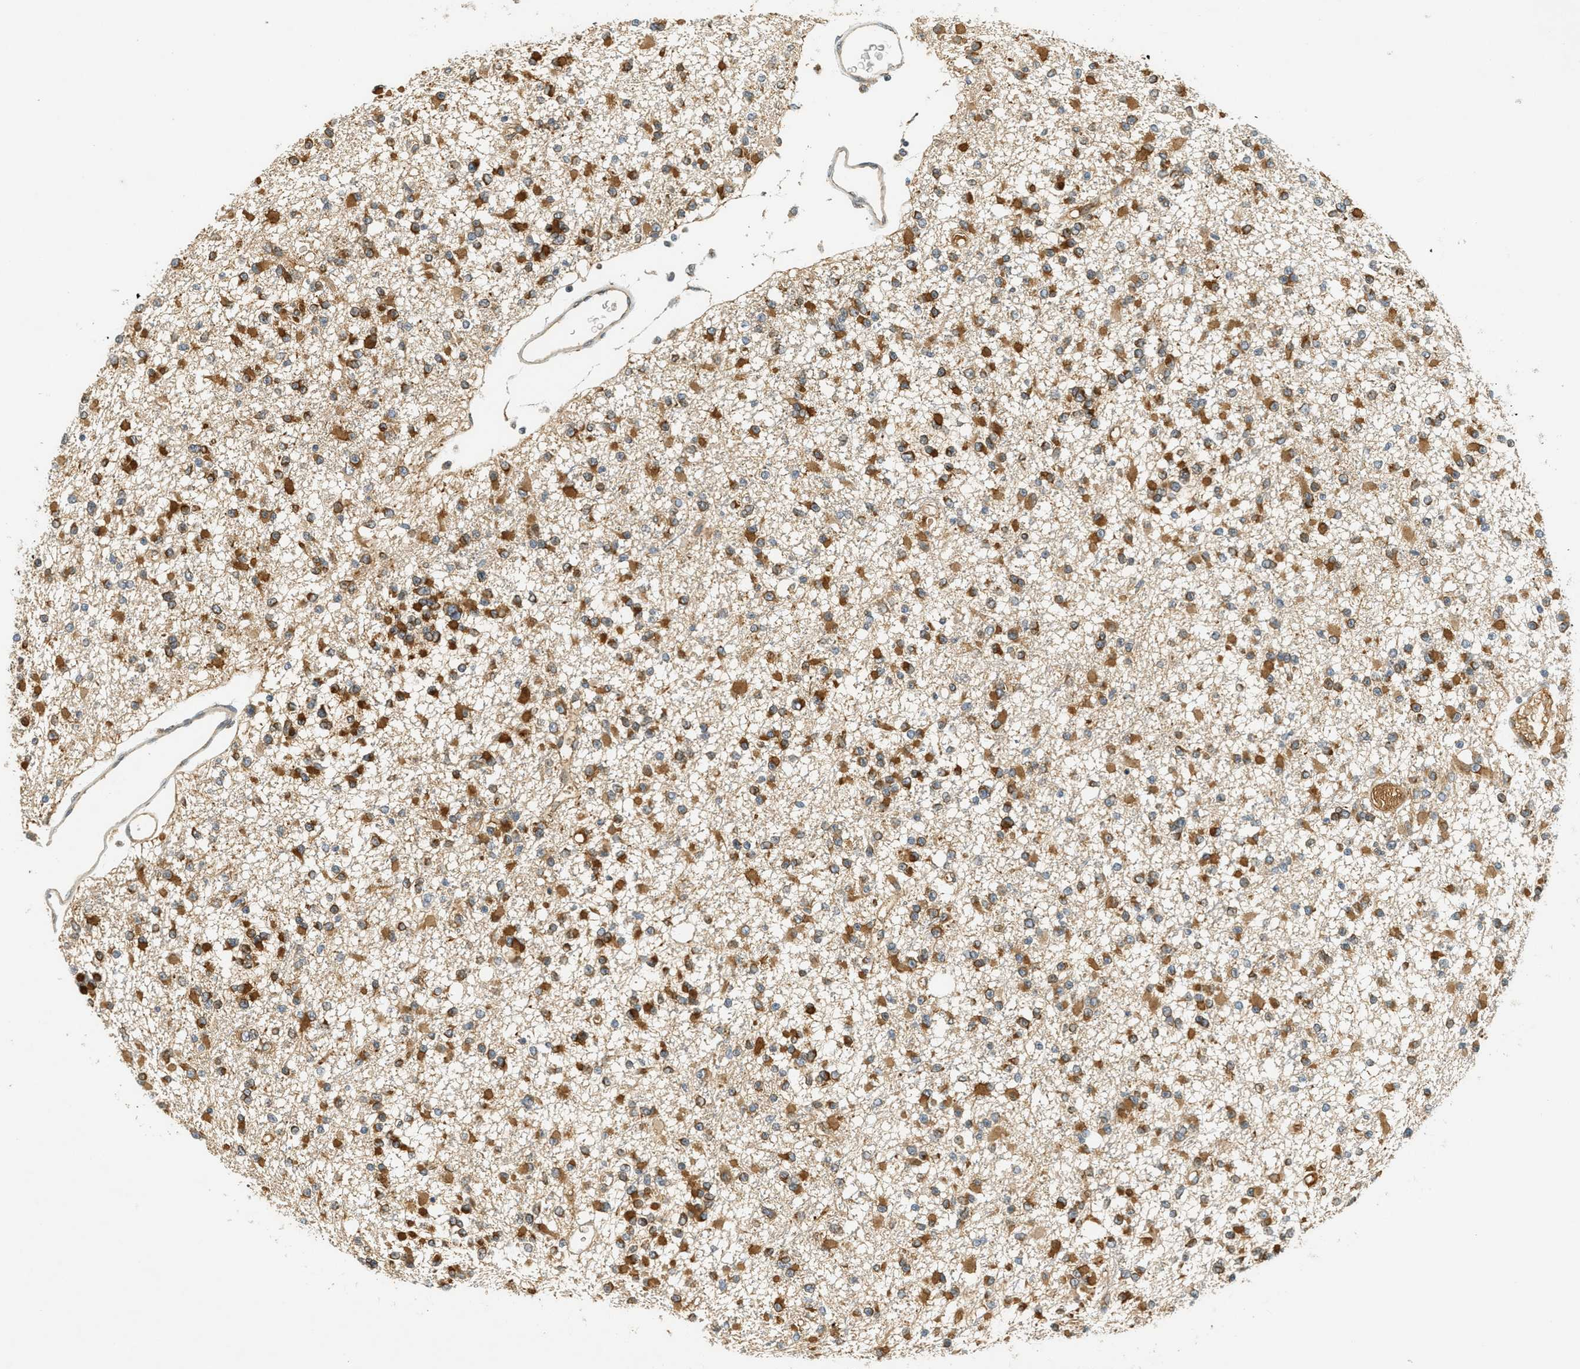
{"staining": {"intensity": "moderate", "quantity": ">75%", "location": "cytoplasmic/membranous"}, "tissue": "glioma", "cell_type": "Tumor cells", "image_type": "cancer", "snomed": [{"axis": "morphology", "description": "Glioma, malignant, Low grade"}, {"axis": "topography", "description": "Brain"}], "caption": "Human glioma stained for a protein (brown) shows moderate cytoplasmic/membranous positive expression in approximately >75% of tumor cells.", "gene": "PDK1", "patient": {"sex": "female", "age": 22}}